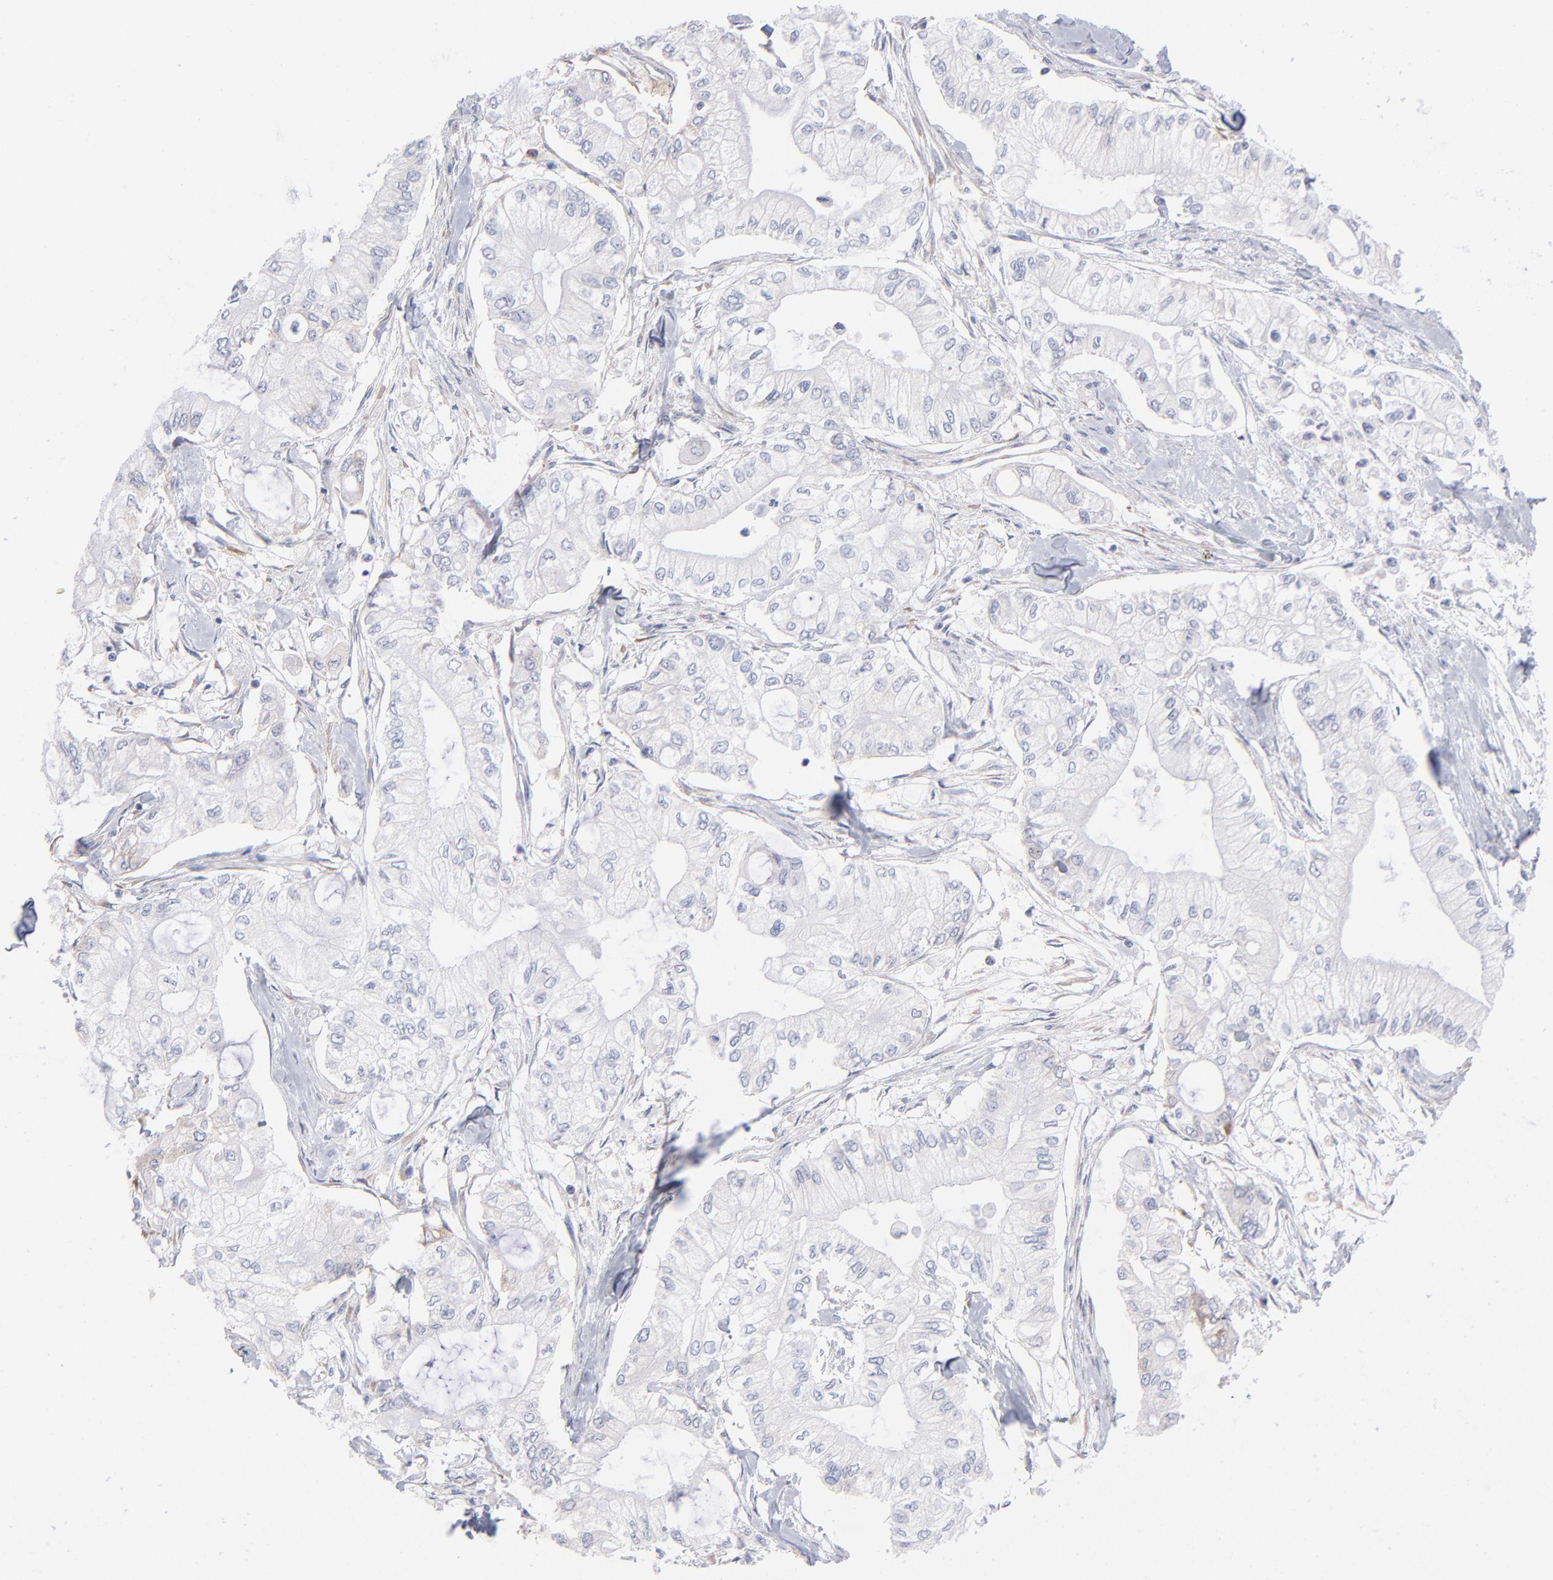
{"staining": {"intensity": "negative", "quantity": "none", "location": "none"}, "tissue": "pancreatic cancer", "cell_type": "Tumor cells", "image_type": "cancer", "snomed": [{"axis": "morphology", "description": "Adenocarcinoma, NOS"}, {"axis": "topography", "description": "Pancreas"}], "caption": "Tumor cells show no significant protein positivity in pancreatic adenocarcinoma. The staining is performed using DAB brown chromogen with nuclei counter-stained in using hematoxylin.", "gene": "EIF2AK2", "patient": {"sex": "male", "age": 79}}